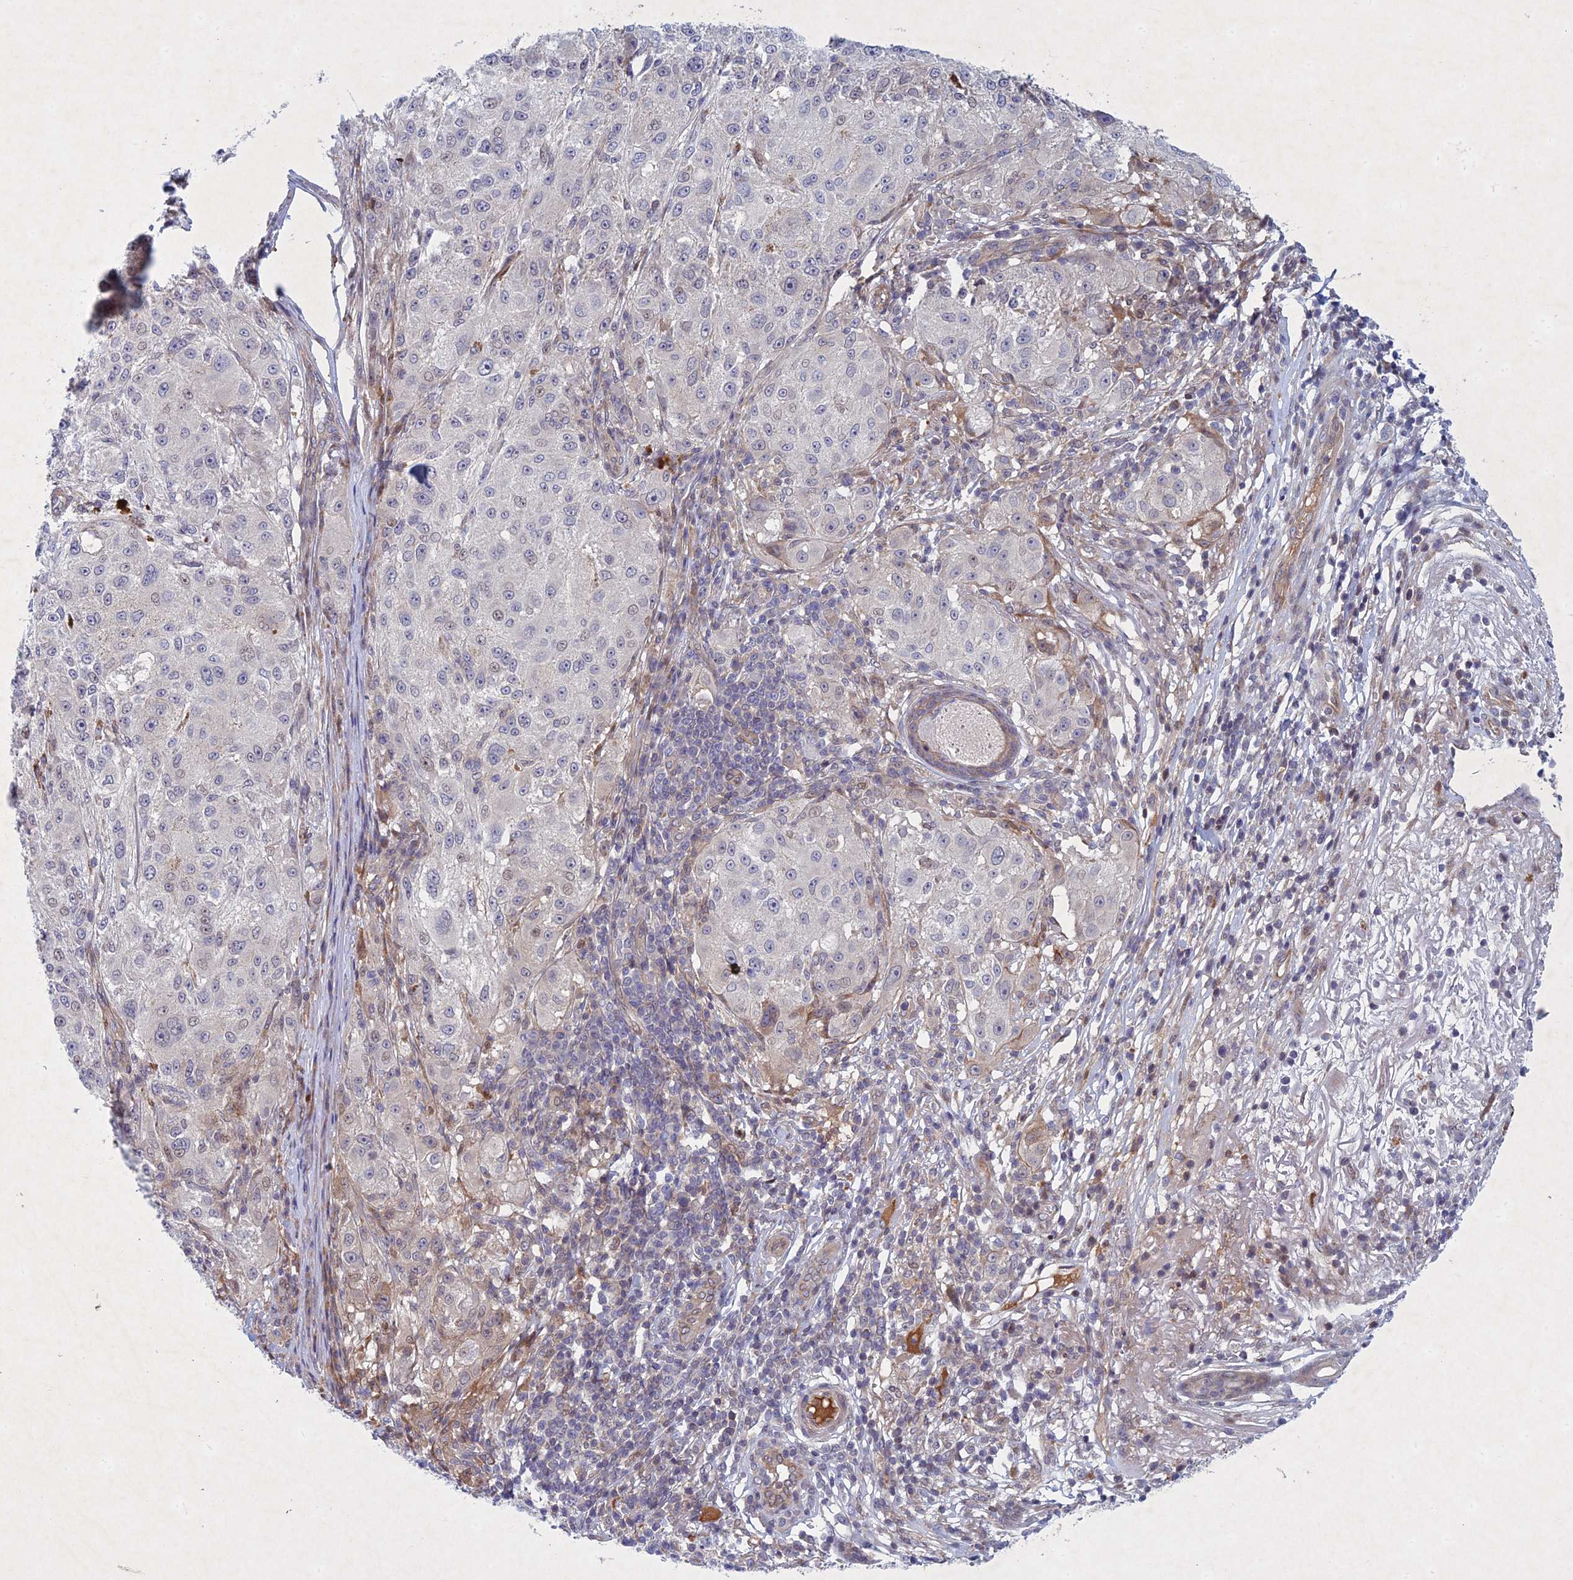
{"staining": {"intensity": "negative", "quantity": "none", "location": "none"}, "tissue": "melanoma", "cell_type": "Tumor cells", "image_type": "cancer", "snomed": [{"axis": "morphology", "description": "Necrosis, NOS"}, {"axis": "morphology", "description": "Malignant melanoma, NOS"}, {"axis": "topography", "description": "Skin"}], "caption": "This histopathology image is of melanoma stained with immunohistochemistry to label a protein in brown with the nuclei are counter-stained blue. There is no staining in tumor cells.", "gene": "PTHLH", "patient": {"sex": "female", "age": 87}}